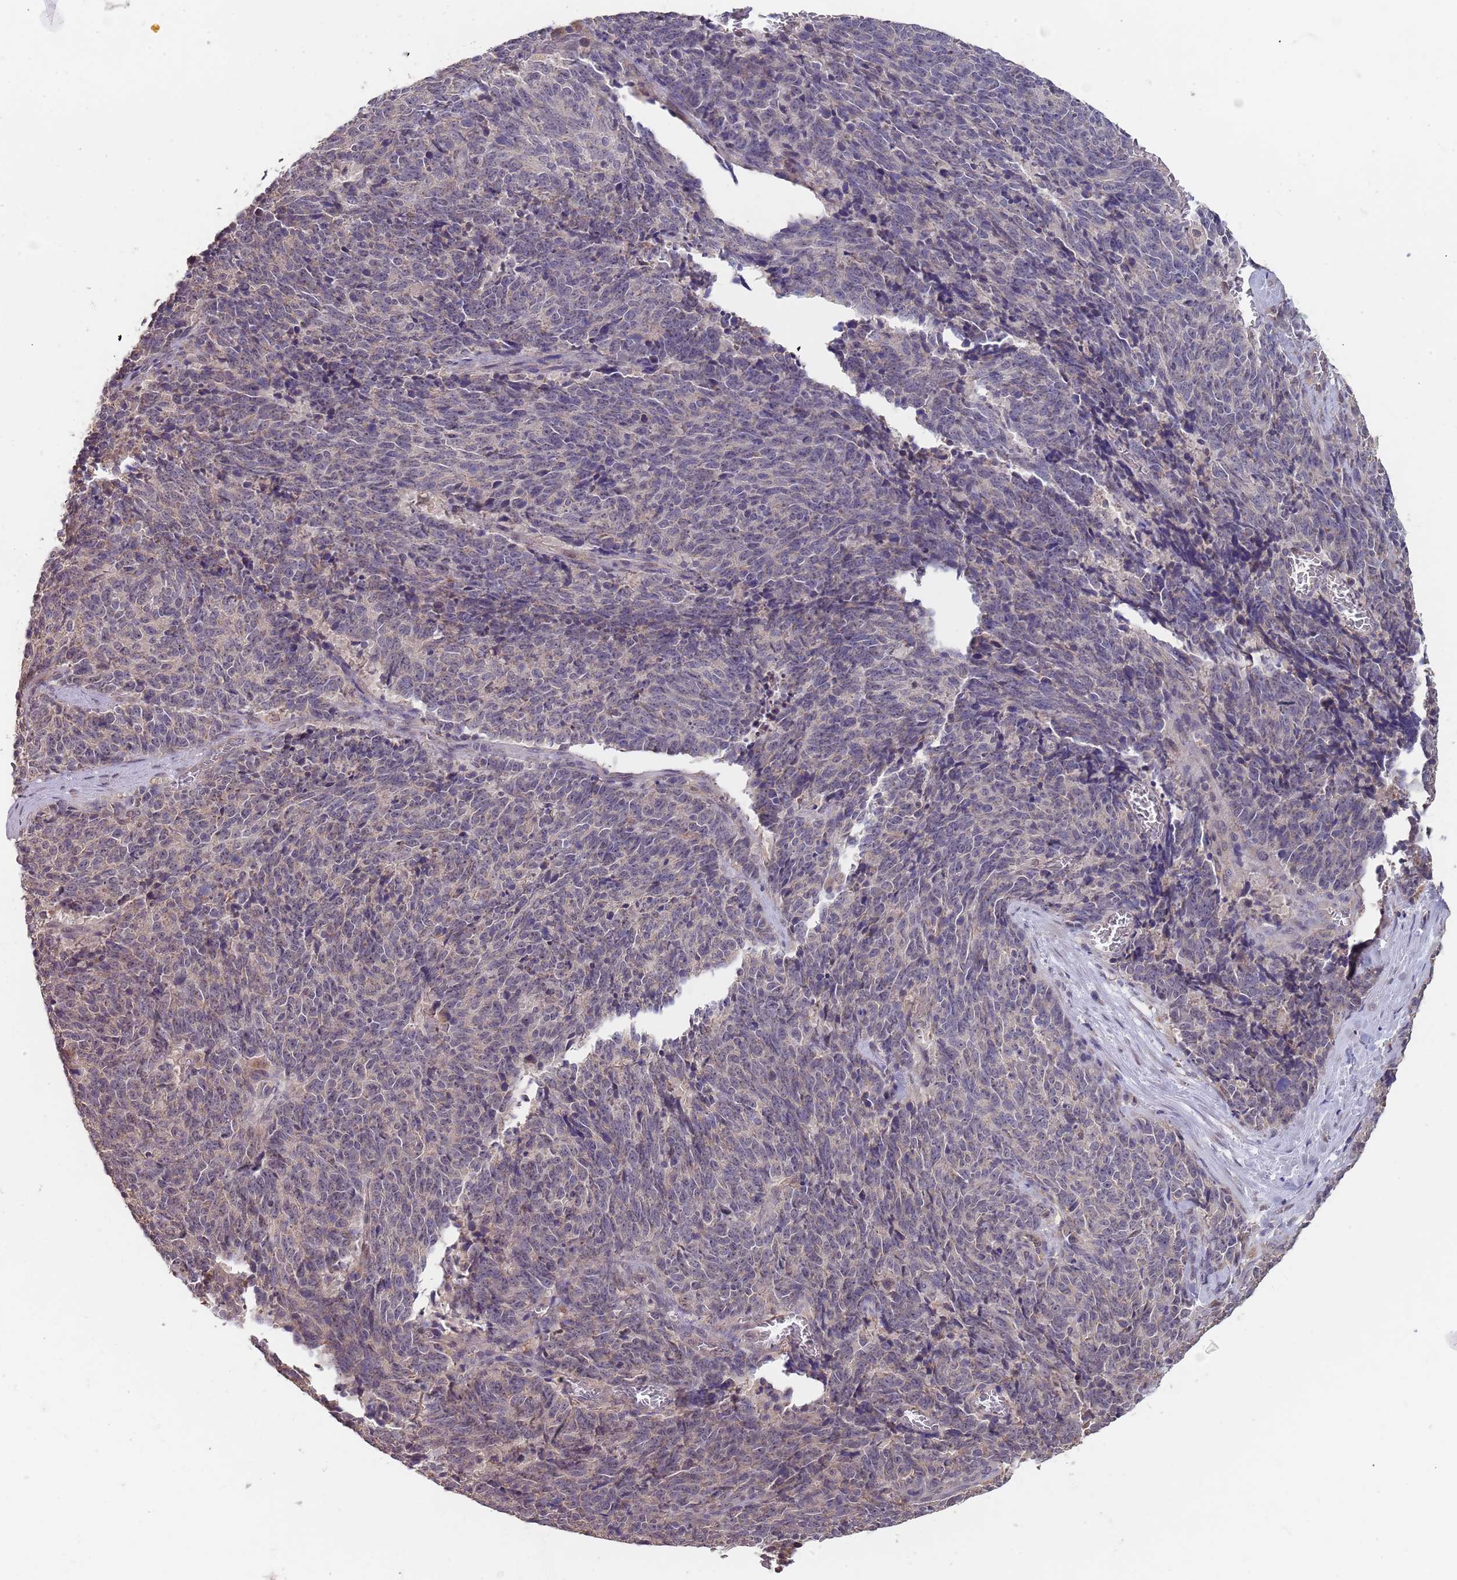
{"staining": {"intensity": "negative", "quantity": "none", "location": "none"}, "tissue": "cervical cancer", "cell_type": "Tumor cells", "image_type": "cancer", "snomed": [{"axis": "morphology", "description": "Squamous cell carcinoma, NOS"}, {"axis": "topography", "description": "Cervix"}], "caption": "This is an immunohistochemistry micrograph of human squamous cell carcinoma (cervical). There is no expression in tumor cells.", "gene": "TMEM64", "patient": {"sex": "female", "age": 29}}